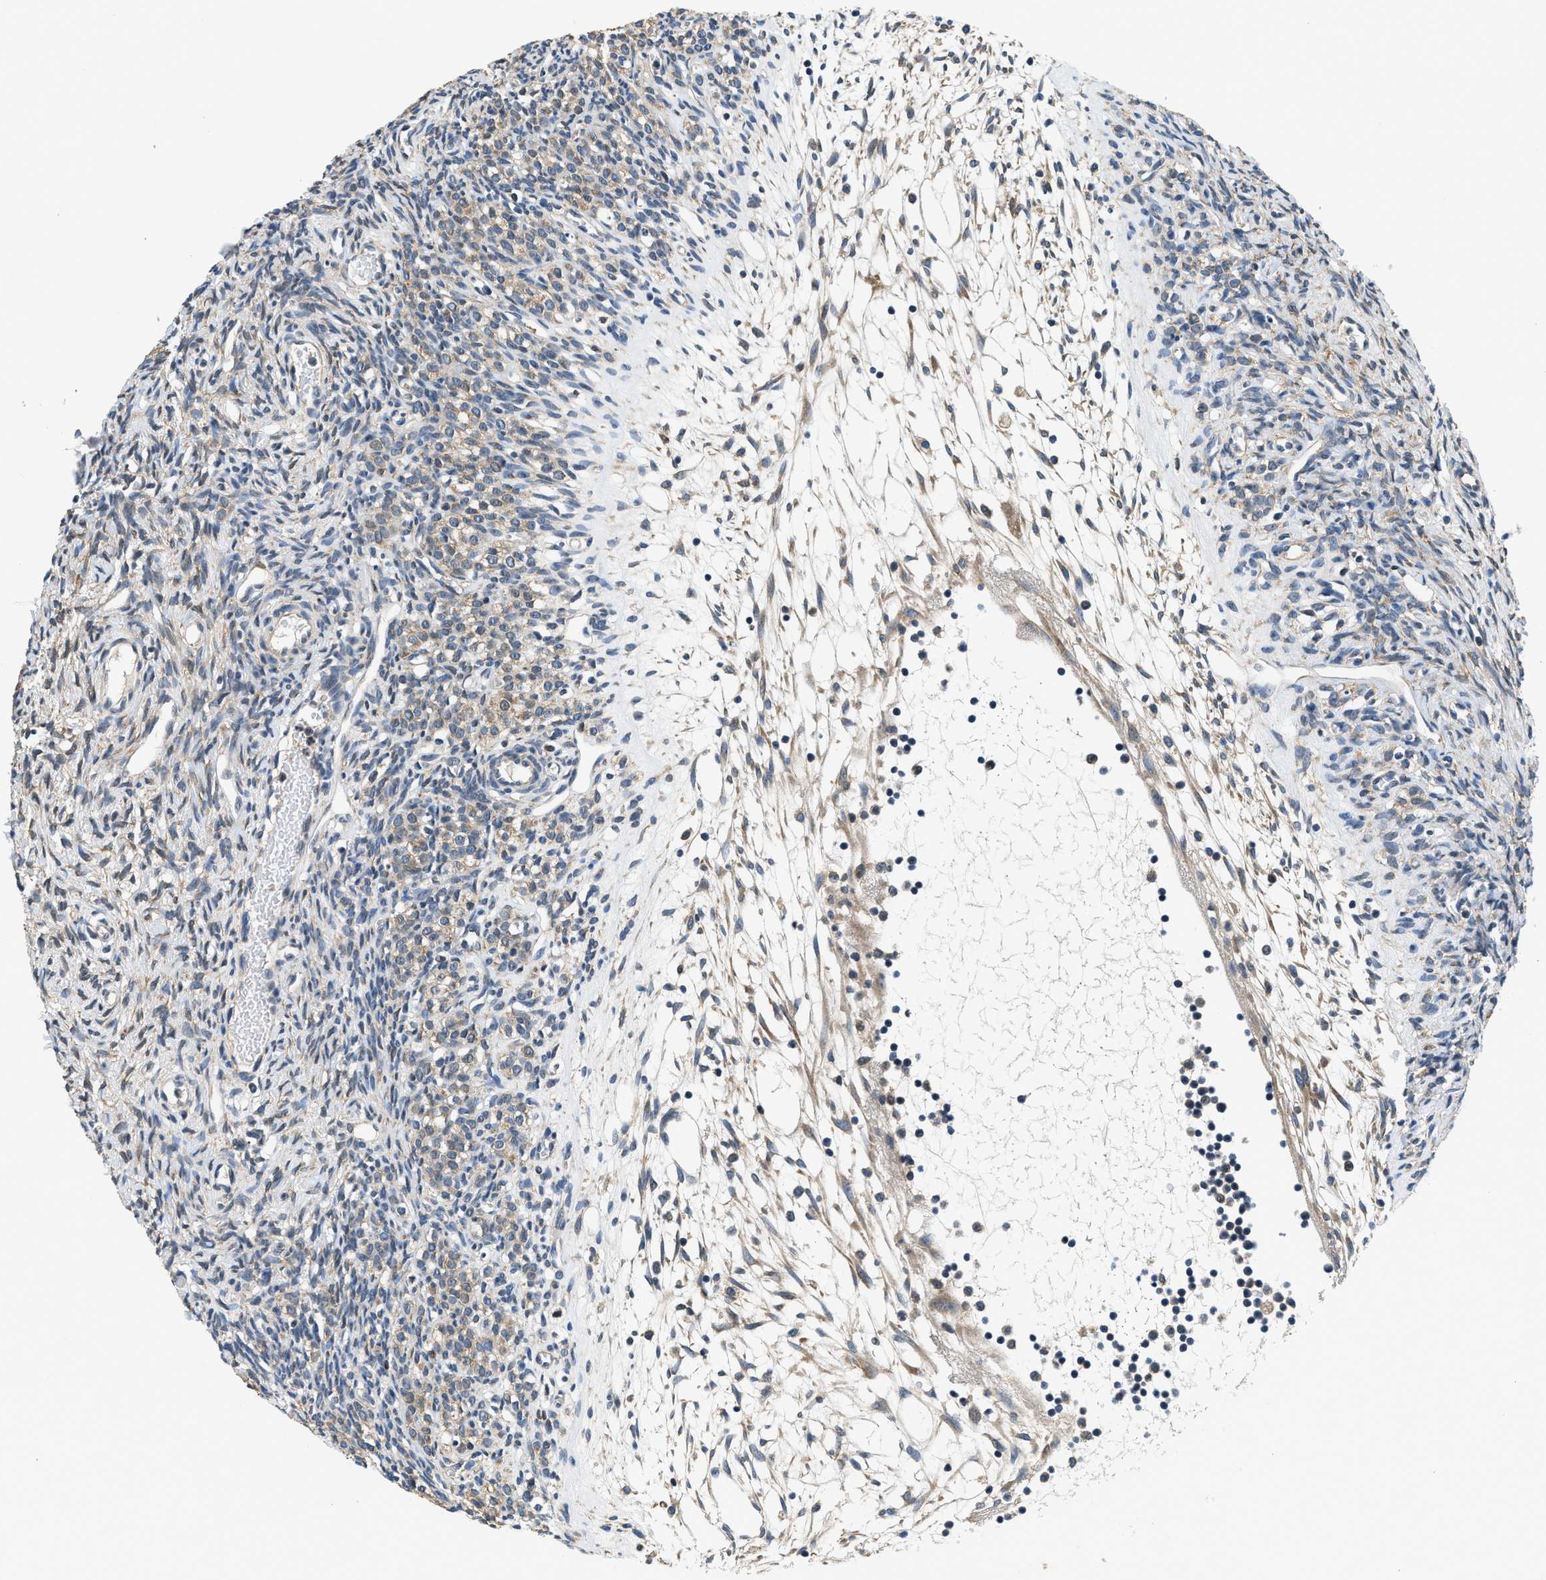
{"staining": {"intensity": "weak", "quantity": ">75%", "location": "cytoplasmic/membranous"}, "tissue": "ovary", "cell_type": "Ovarian stroma cells", "image_type": "normal", "snomed": [{"axis": "morphology", "description": "Normal tissue, NOS"}, {"axis": "topography", "description": "Ovary"}], "caption": "Immunohistochemical staining of benign human ovary reveals low levels of weak cytoplasmic/membranous staining in about >75% of ovarian stroma cells. The staining was performed using DAB to visualize the protein expression in brown, while the nuclei were stained in blue with hematoxylin (Magnification: 20x).", "gene": "SSH2", "patient": {"sex": "female", "age": 33}}